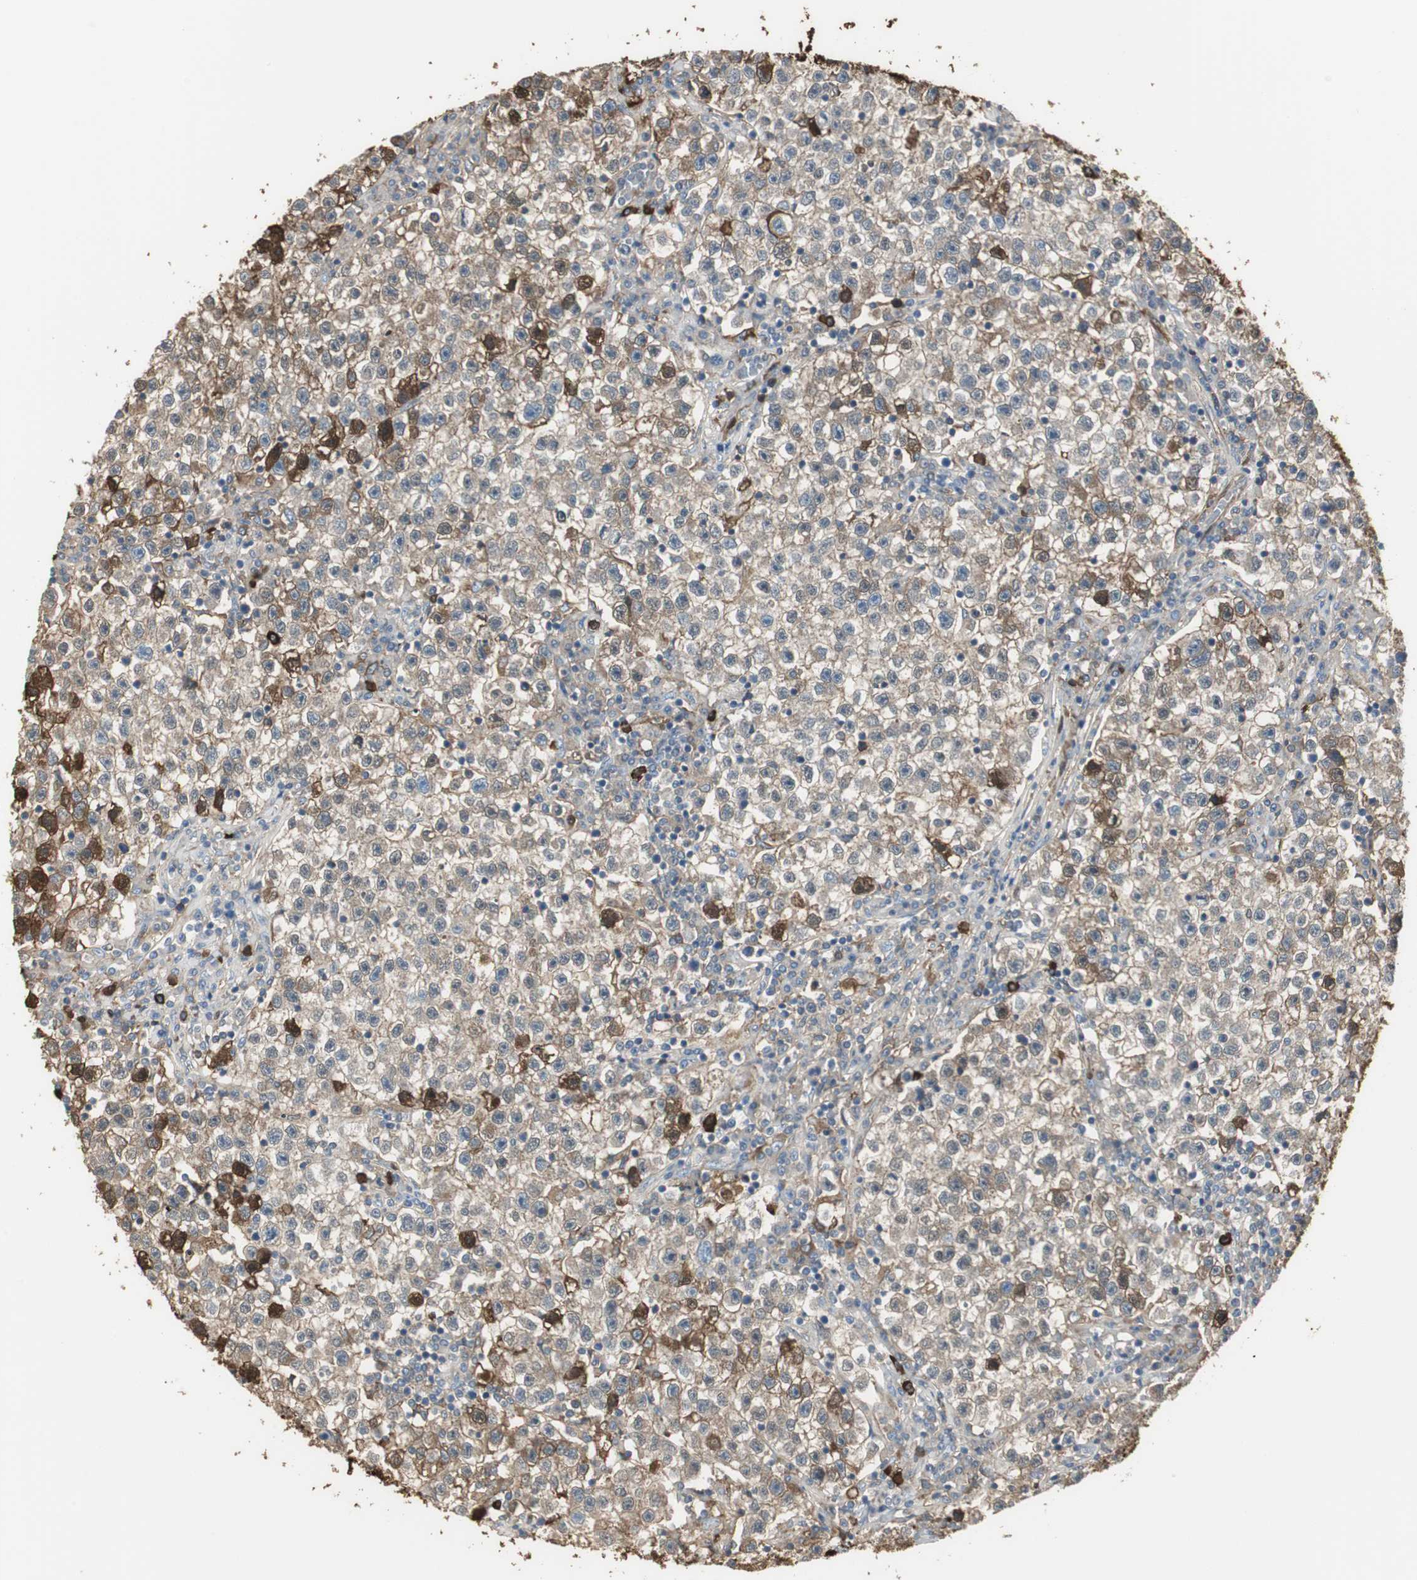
{"staining": {"intensity": "moderate", "quantity": "25%-75%", "location": "cytoplasmic/membranous"}, "tissue": "testis cancer", "cell_type": "Tumor cells", "image_type": "cancer", "snomed": [{"axis": "morphology", "description": "Seminoma, NOS"}, {"axis": "topography", "description": "Testis"}], "caption": "Protein staining exhibits moderate cytoplasmic/membranous staining in approximately 25%-75% of tumor cells in testis cancer (seminoma). (DAB = brown stain, brightfield microscopy at high magnification).", "gene": "IGHA1", "patient": {"sex": "male", "age": 22}}